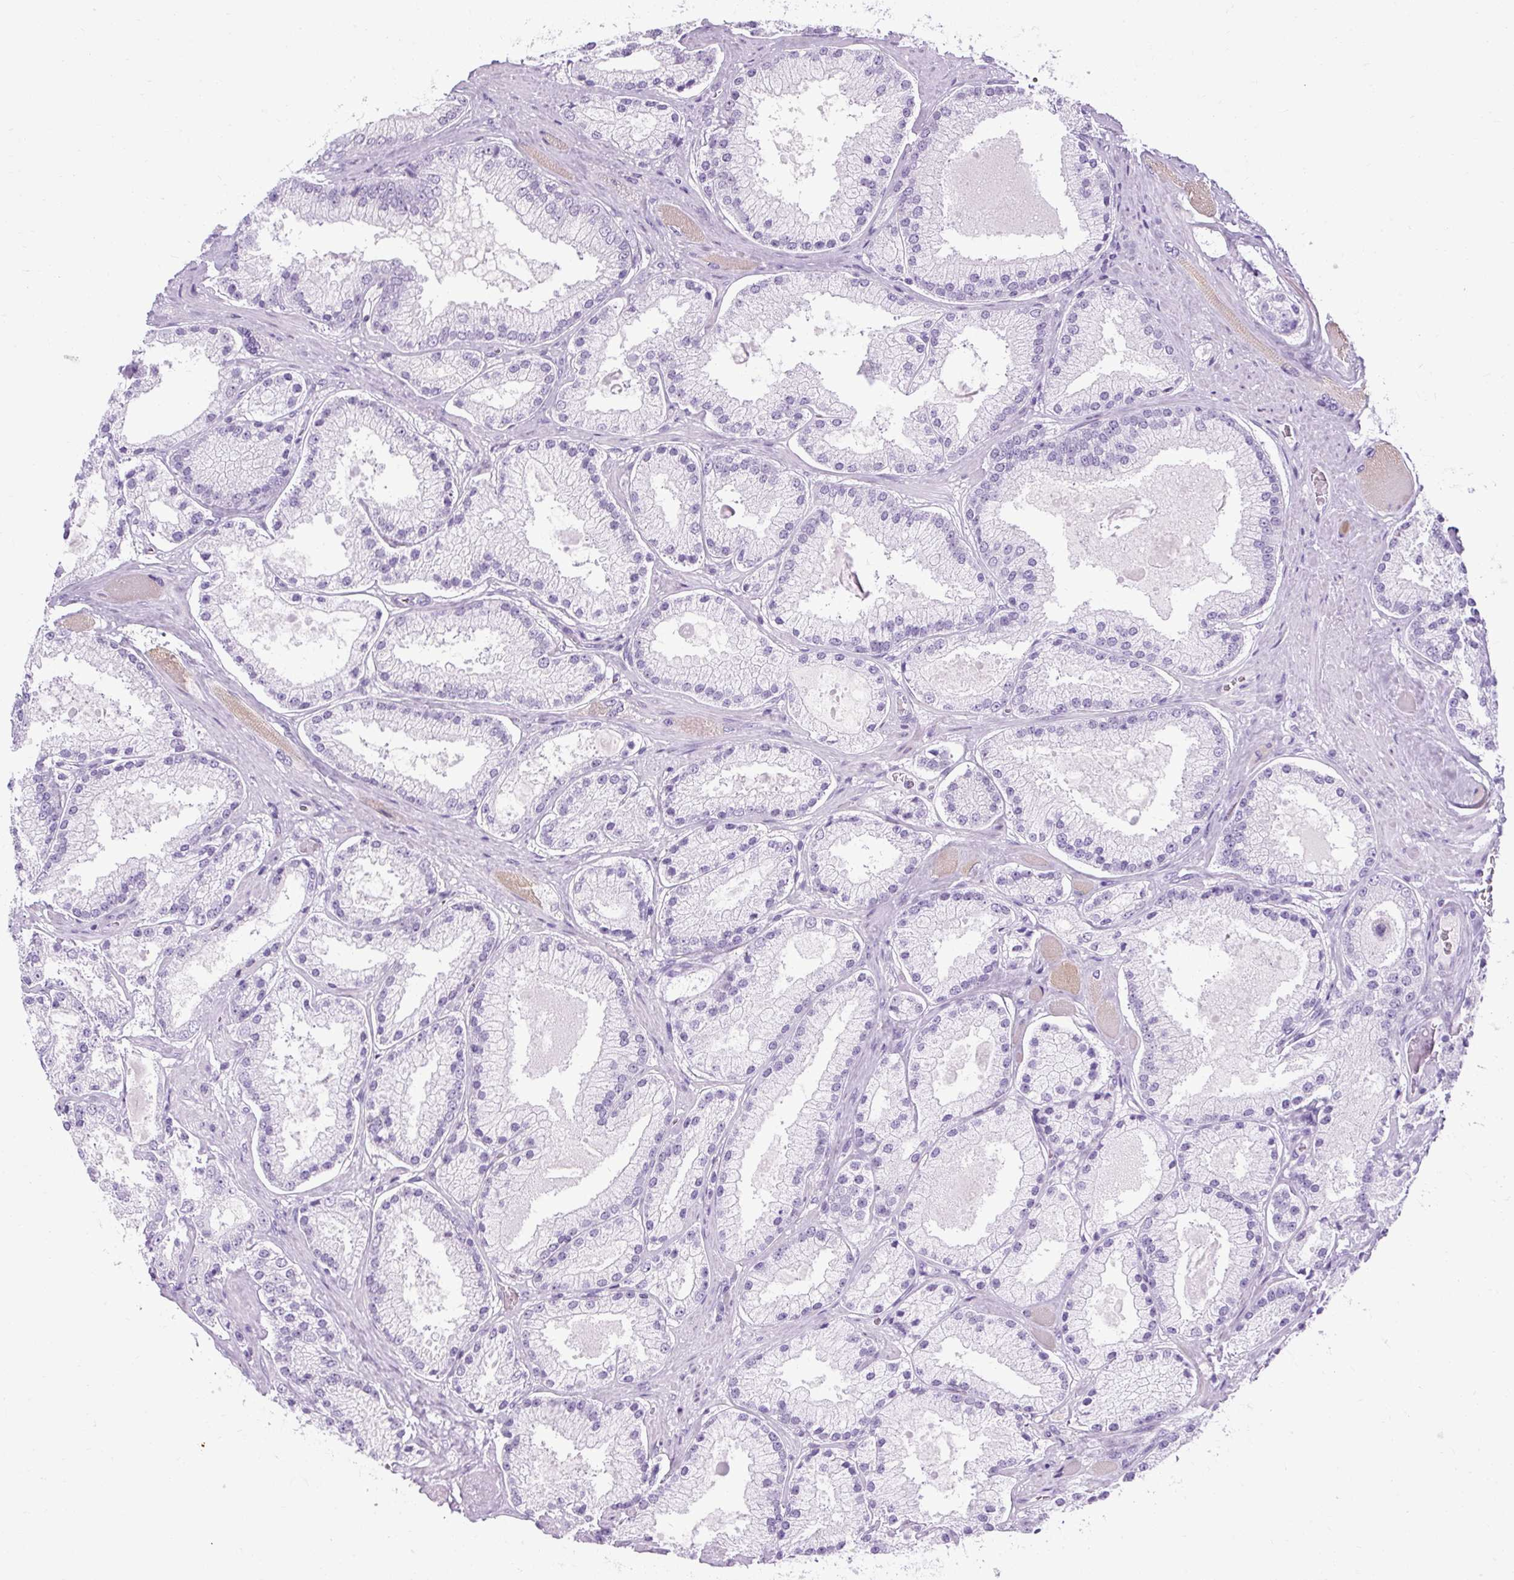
{"staining": {"intensity": "negative", "quantity": "none", "location": "none"}, "tissue": "prostate cancer", "cell_type": "Tumor cells", "image_type": "cancer", "snomed": [{"axis": "morphology", "description": "Adenocarcinoma, High grade"}, {"axis": "topography", "description": "Prostate"}], "caption": "There is no significant expression in tumor cells of prostate high-grade adenocarcinoma.", "gene": "B3GNT4", "patient": {"sex": "male", "age": 68}}